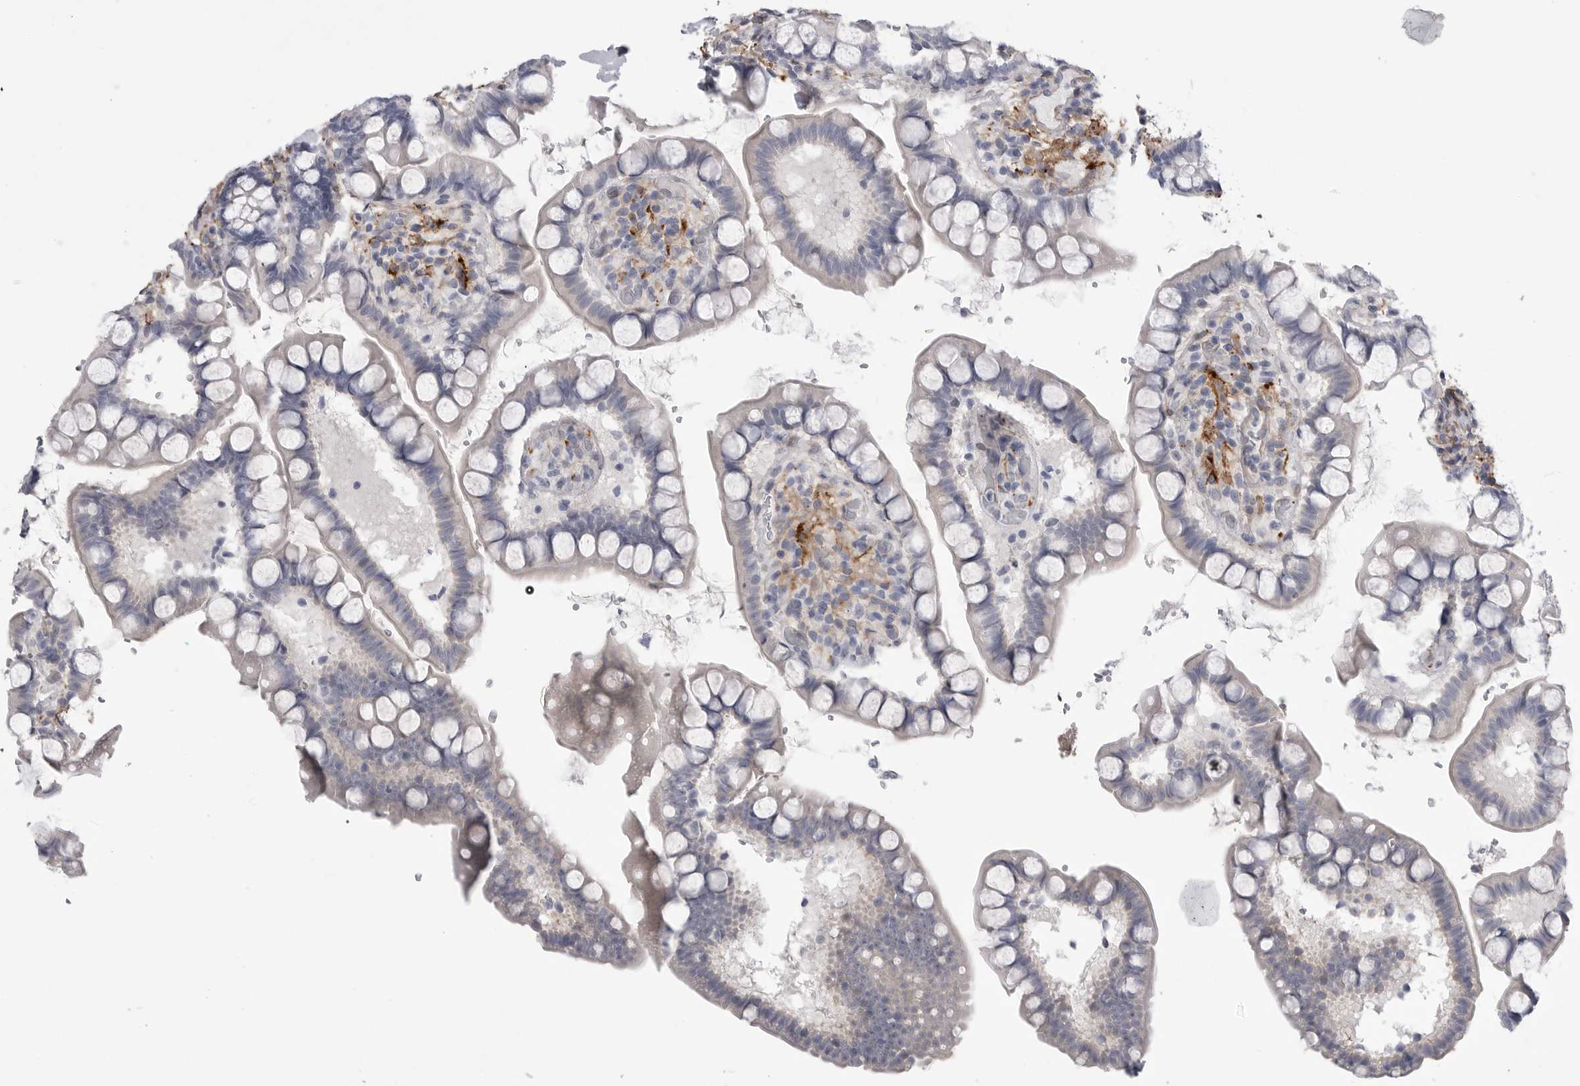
{"staining": {"intensity": "negative", "quantity": "none", "location": "none"}, "tissue": "small intestine", "cell_type": "Glandular cells", "image_type": "normal", "snomed": [{"axis": "morphology", "description": "Normal tissue, NOS"}, {"axis": "topography", "description": "Smooth muscle"}, {"axis": "topography", "description": "Small intestine"}], "caption": "Protein analysis of benign small intestine reveals no significant positivity in glandular cells. Brightfield microscopy of IHC stained with DAB (brown) and hematoxylin (blue), captured at high magnification.", "gene": "AKAP12", "patient": {"sex": "female", "age": 84}}